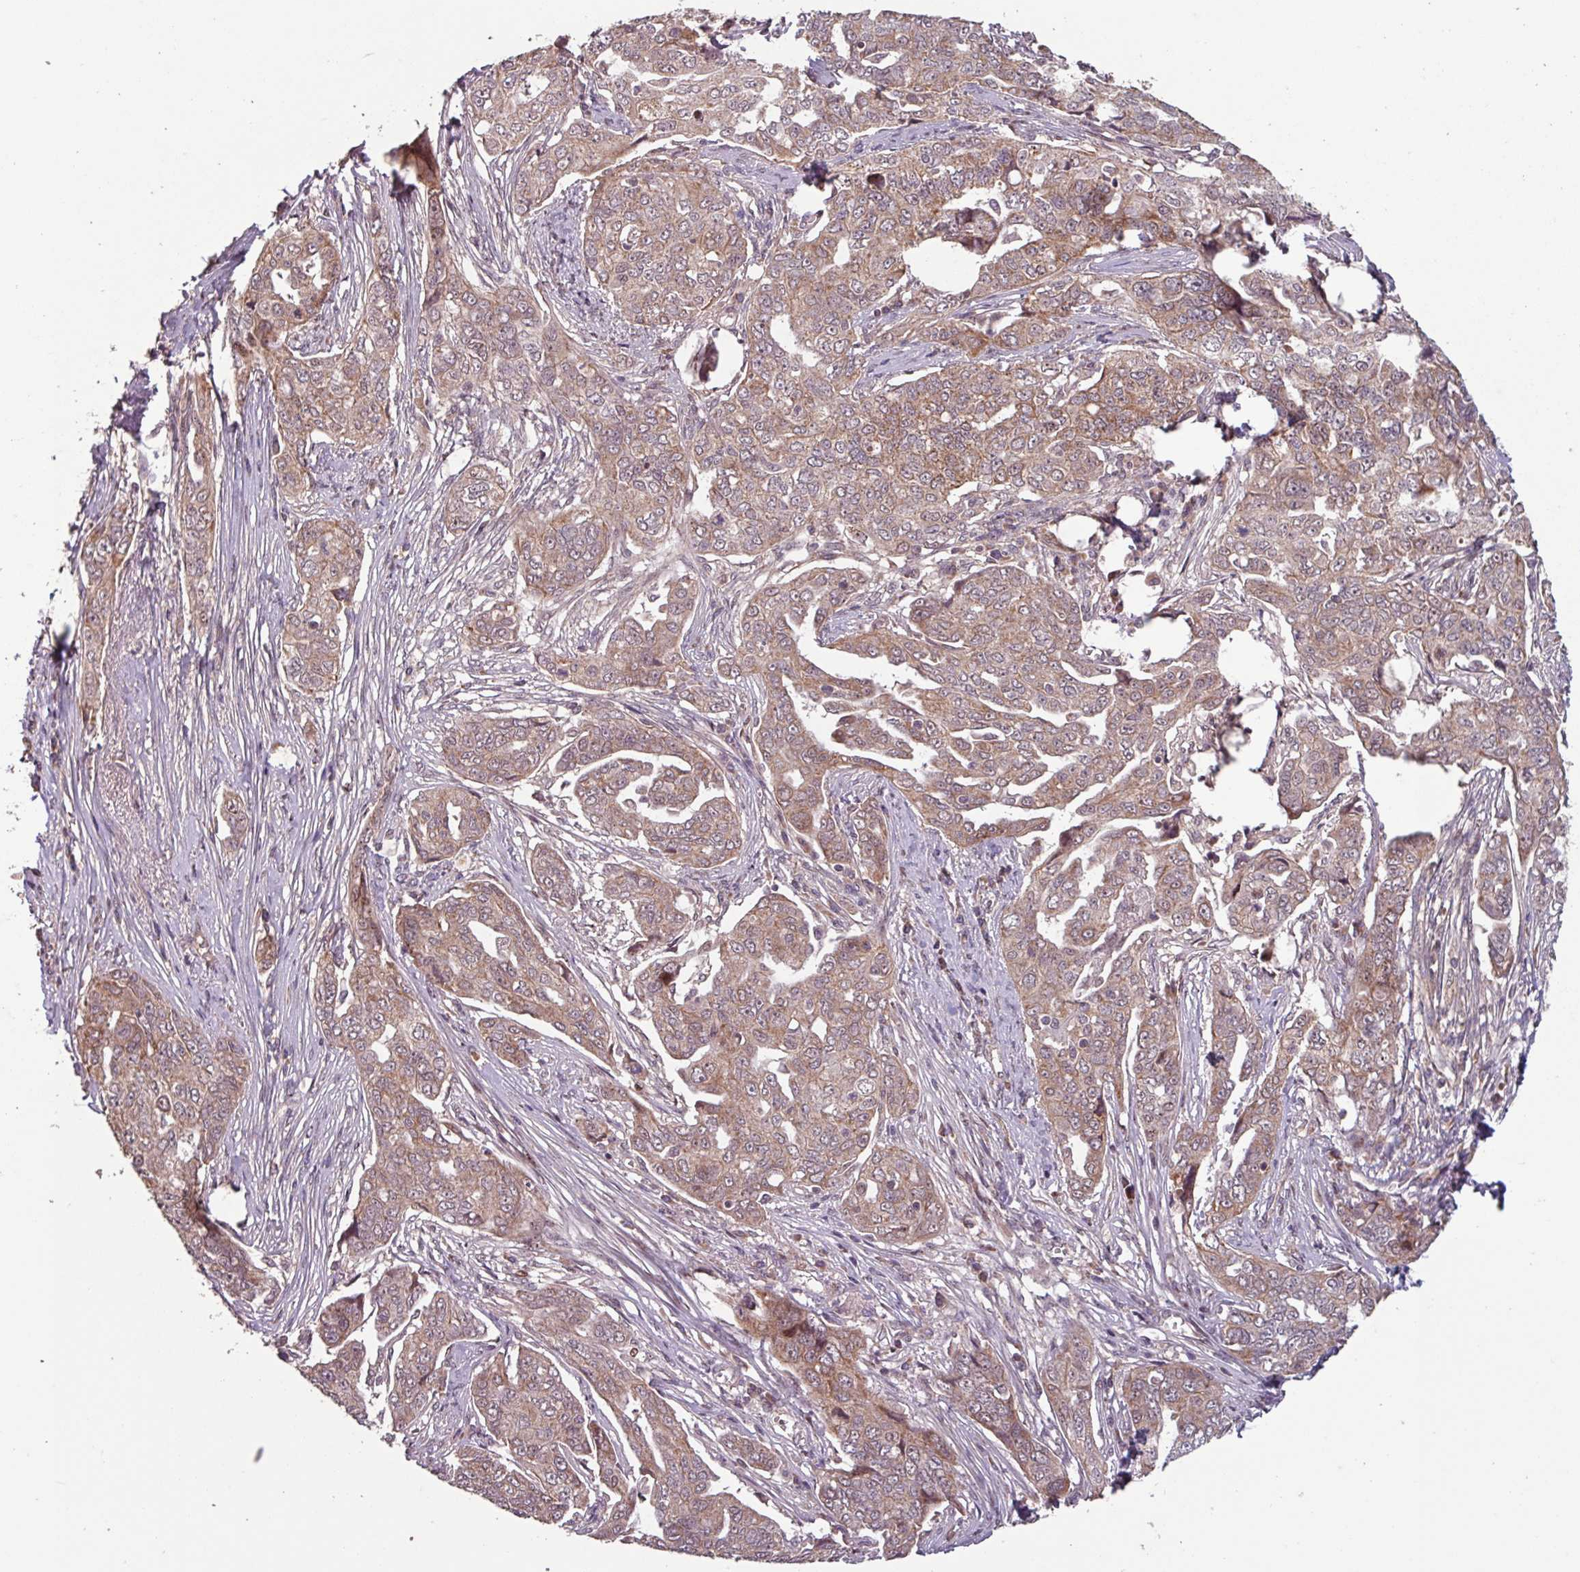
{"staining": {"intensity": "weak", "quantity": ">75%", "location": "cytoplasmic/membranous"}, "tissue": "ovarian cancer", "cell_type": "Tumor cells", "image_type": "cancer", "snomed": [{"axis": "morphology", "description": "Carcinoma, endometroid"}, {"axis": "topography", "description": "Ovary"}], "caption": "An IHC image of tumor tissue is shown. Protein staining in brown shows weak cytoplasmic/membranous positivity in endometroid carcinoma (ovarian) within tumor cells.", "gene": "TMEM88", "patient": {"sex": "female", "age": 70}}